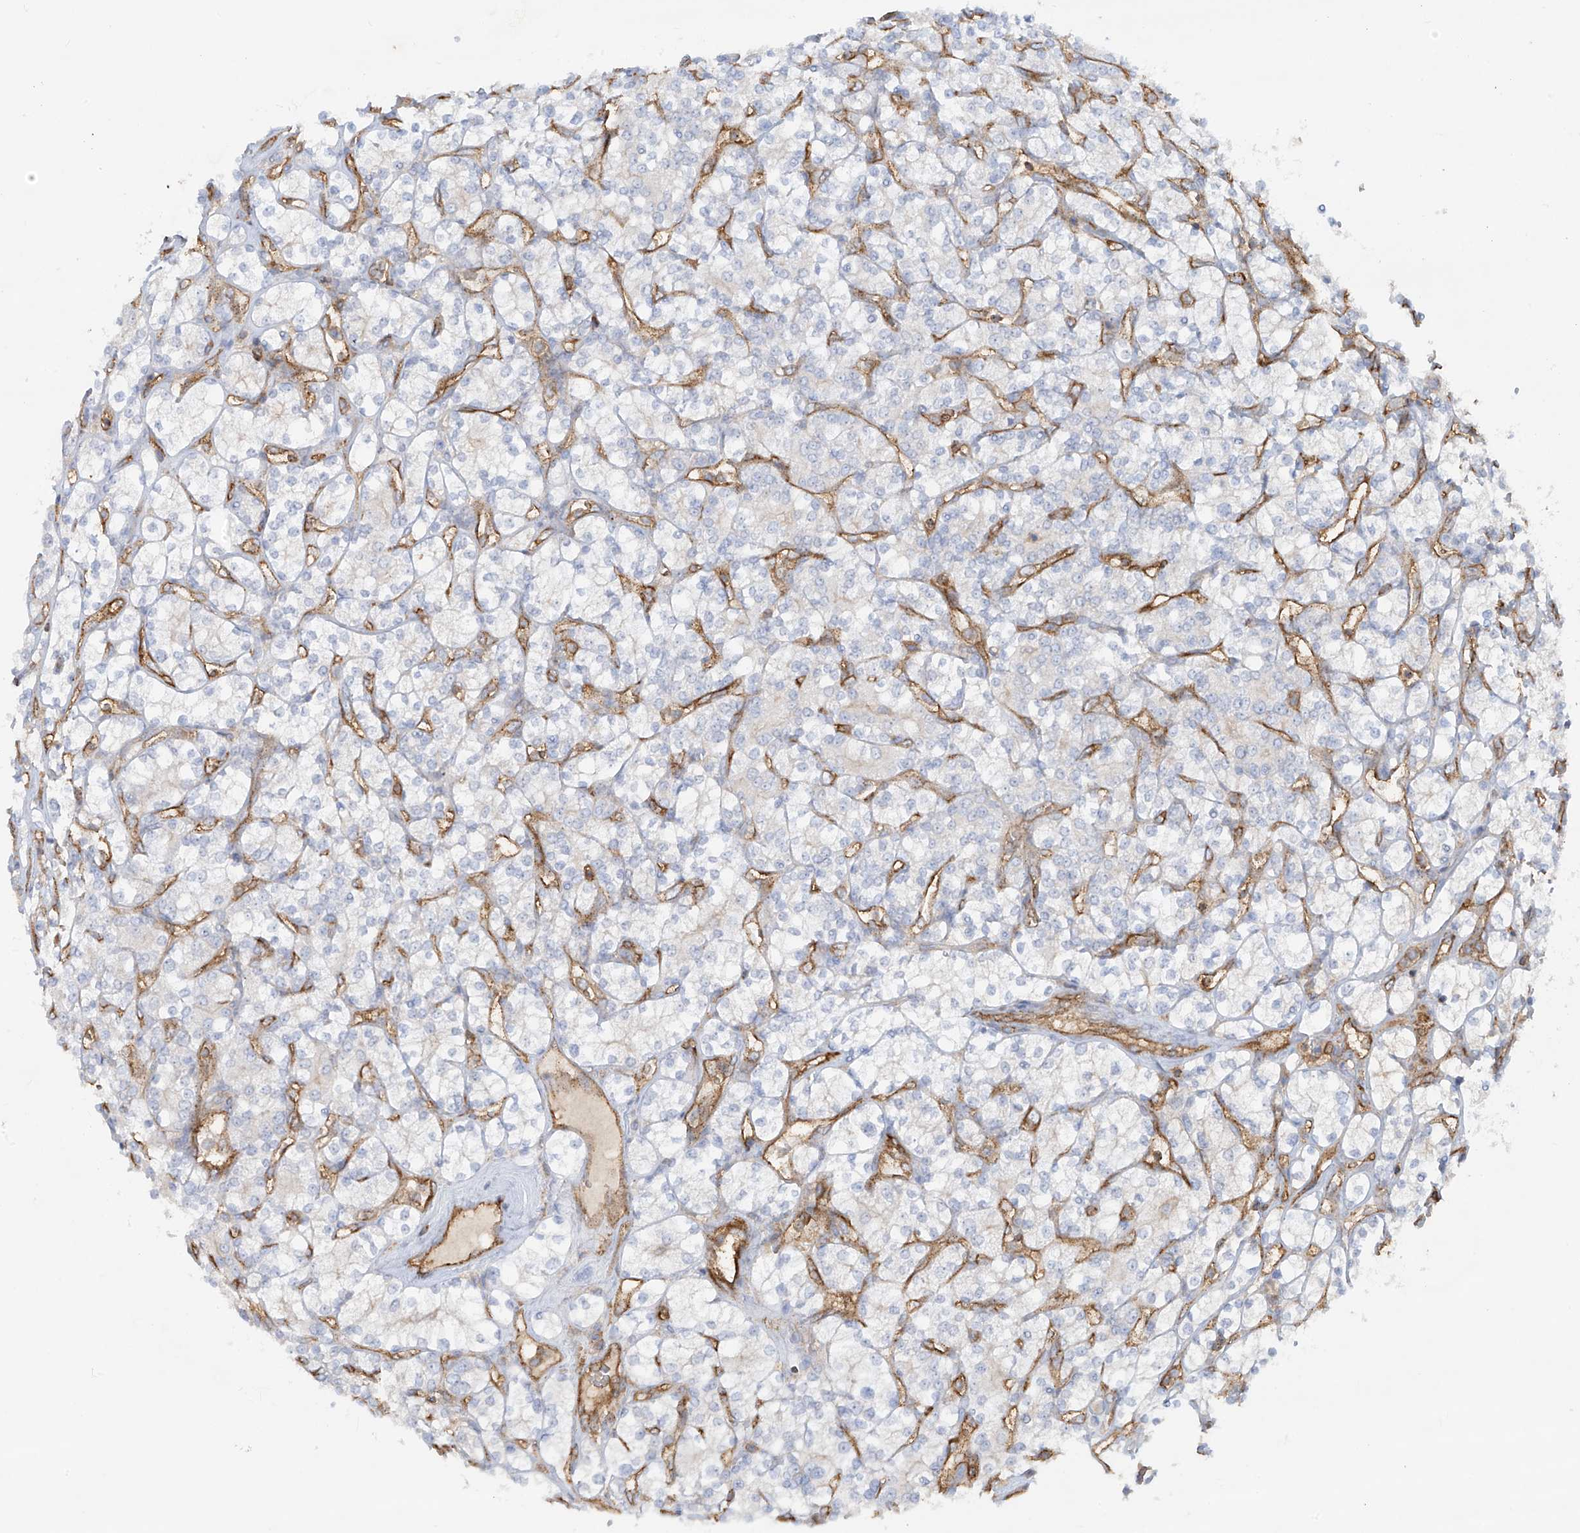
{"staining": {"intensity": "negative", "quantity": "none", "location": "none"}, "tissue": "renal cancer", "cell_type": "Tumor cells", "image_type": "cancer", "snomed": [{"axis": "morphology", "description": "Adenocarcinoma, NOS"}, {"axis": "topography", "description": "Kidney"}], "caption": "Renal cancer stained for a protein using IHC shows no staining tumor cells.", "gene": "HLA-E", "patient": {"sex": "male", "age": 77}}